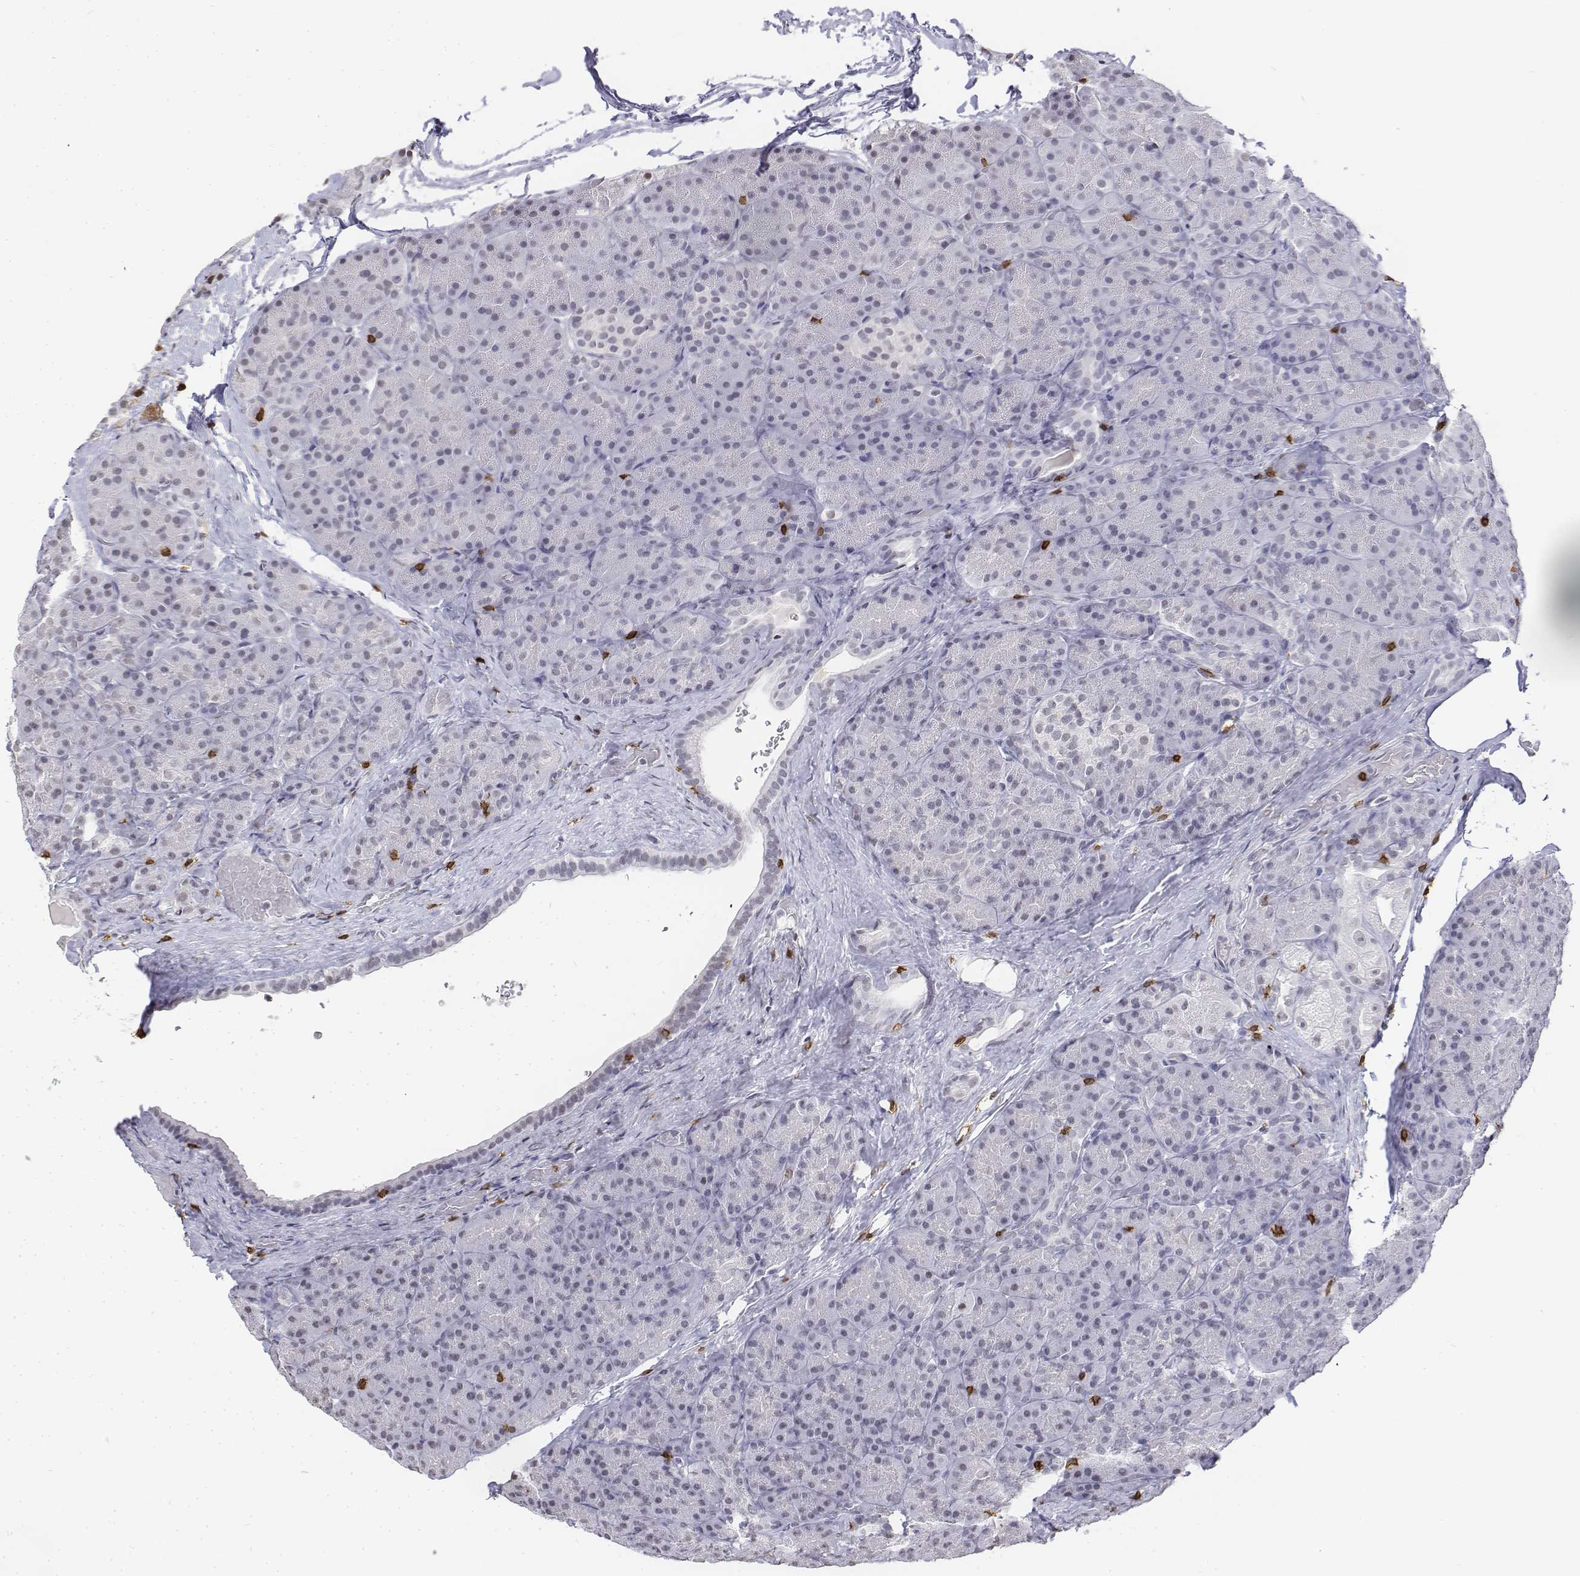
{"staining": {"intensity": "negative", "quantity": "none", "location": "none"}, "tissue": "pancreas", "cell_type": "Exocrine glandular cells", "image_type": "normal", "snomed": [{"axis": "morphology", "description": "Normal tissue, NOS"}, {"axis": "topography", "description": "Pancreas"}], "caption": "Histopathology image shows no significant protein staining in exocrine glandular cells of benign pancreas.", "gene": "CD3E", "patient": {"sex": "male", "age": 57}}